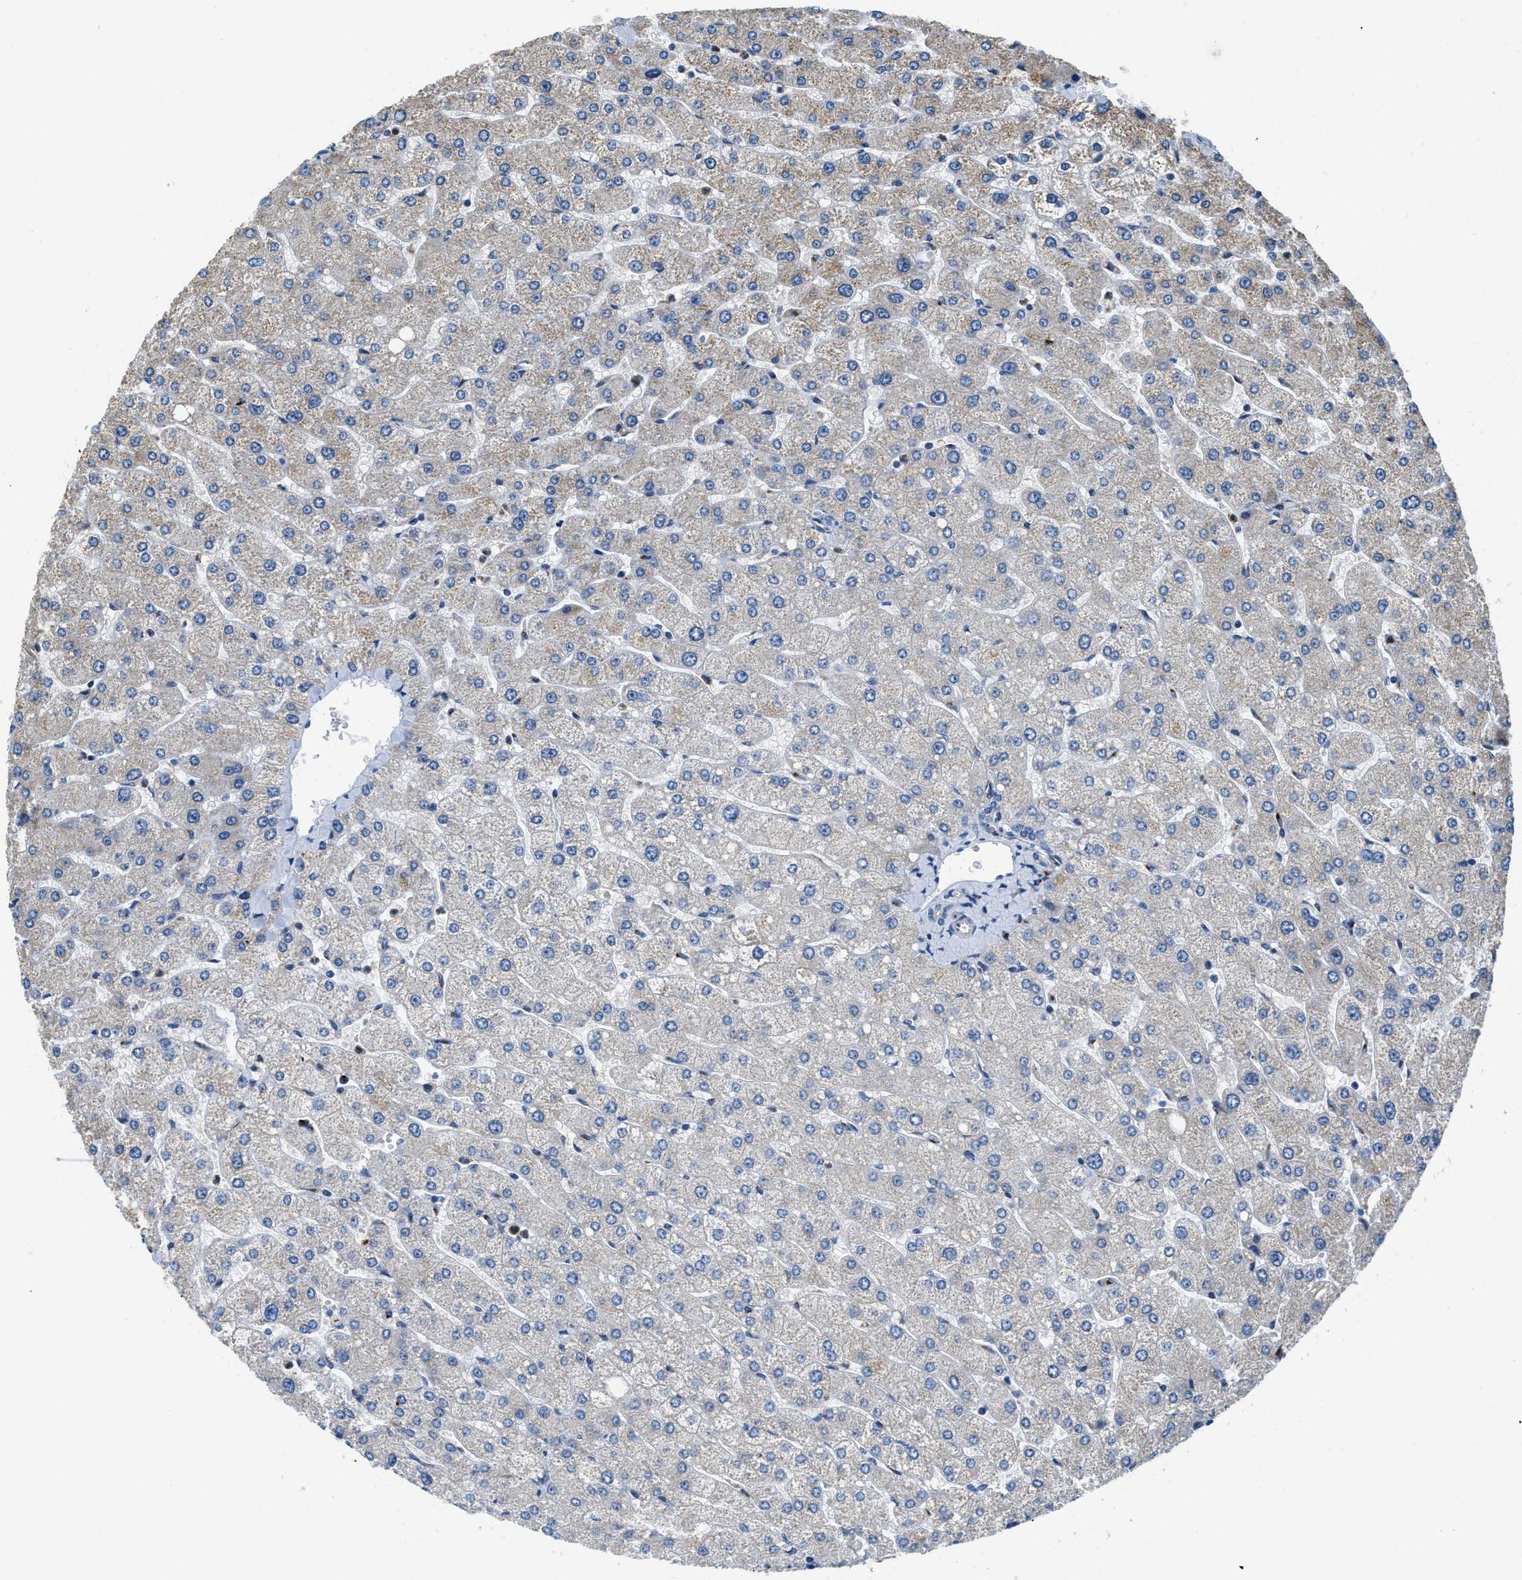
{"staining": {"intensity": "negative", "quantity": "none", "location": "none"}, "tissue": "liver", "cell_type": "Cholangiocytes", "image_type": "normal", "snomed": [{"axis": "morphology", "description": "Normal tissue, NOS"}, {"axis": "topography", "description": "Liver"}], "caption": "DAB immunohistochemical staining of benign human liver displays no significant staining in cholangiocytes. The staining was performed using DAB (3,3'-diaminobenzidine) to visualize the protein expression in brown, while the nuclei were stained in blue with hematoxylin (Magnification: 20x).", "gene": "FUT8", "patient": {"sex": "male", "age": 55}}